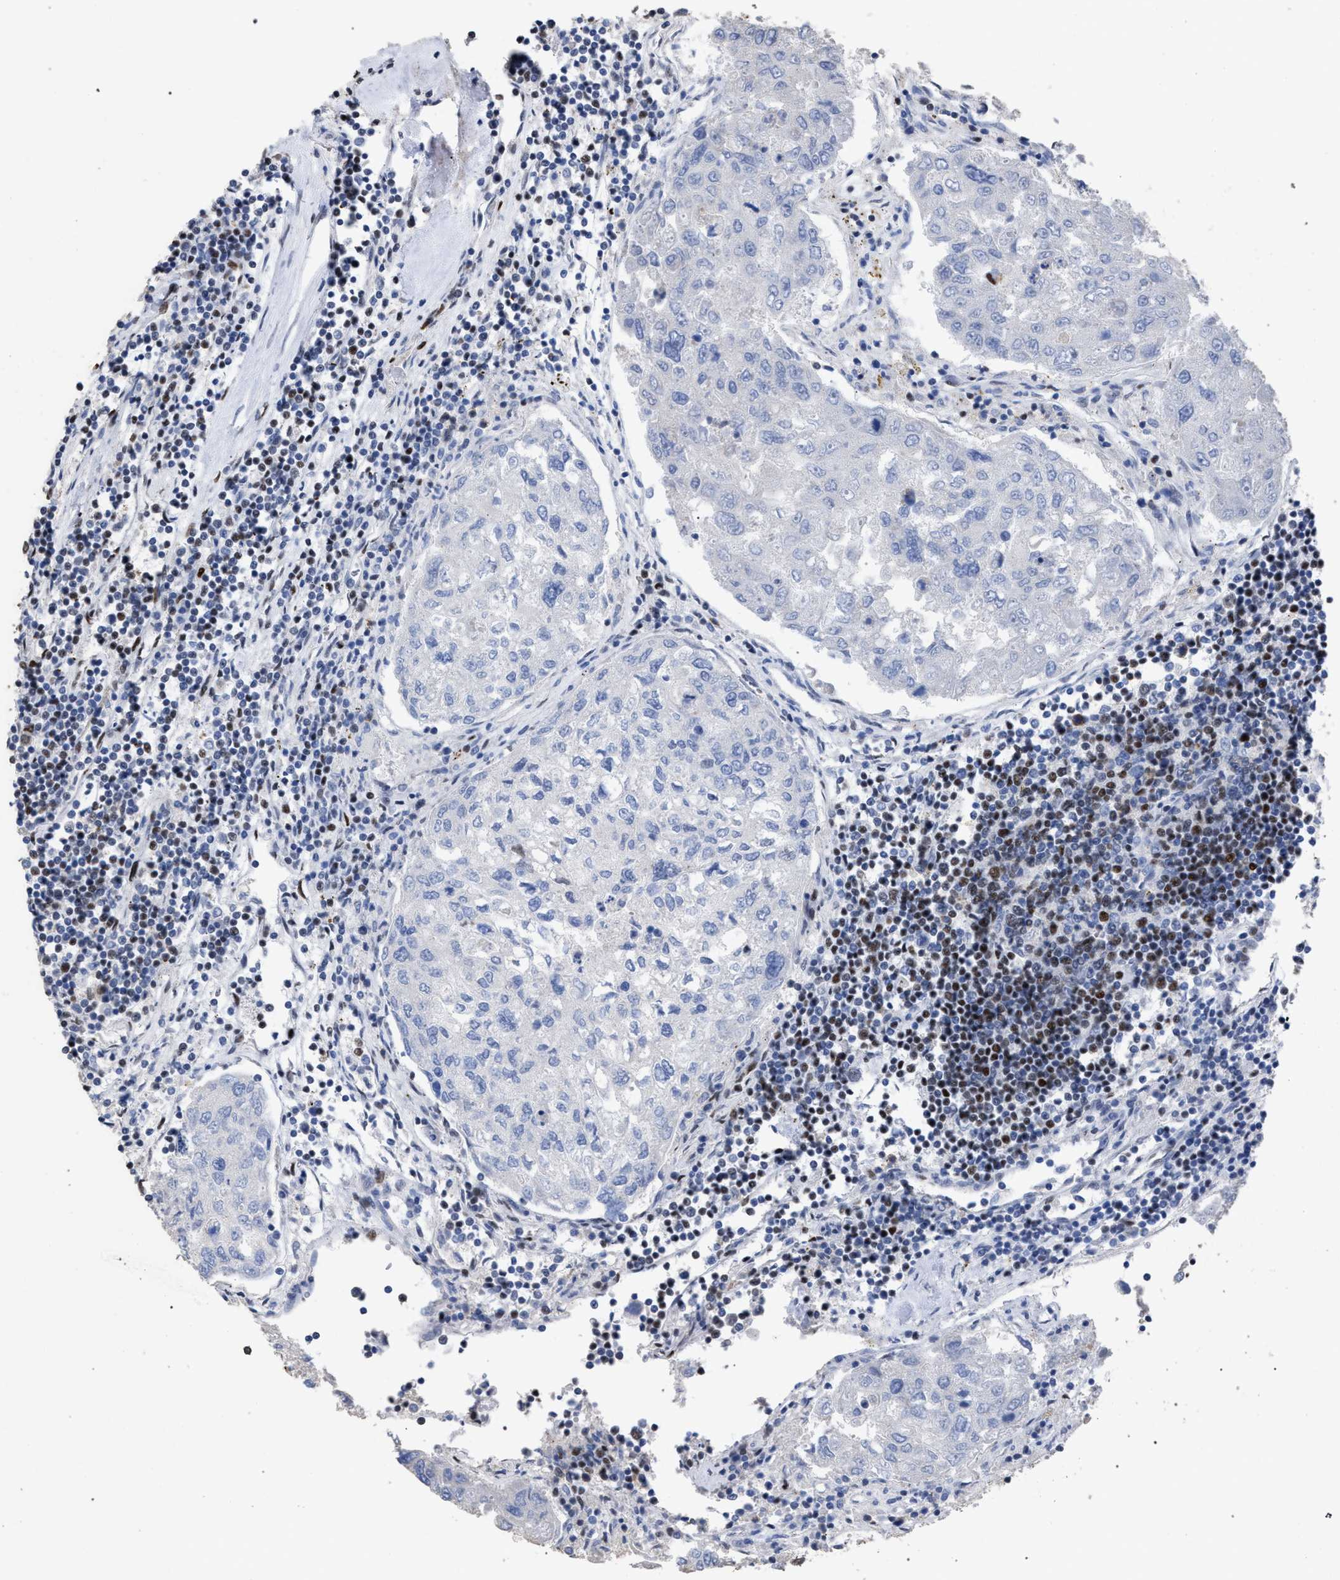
{"staining": {"intensity": "negative", "quantity": "none", "location": "none"}, "tissue": "urothelial cancer", "cell_type": "Tumor cells", "image_type": "cancer", "snomed": [{"axis": "morphology", "description": "Urothelial carcinoma, High grade"}, {"axis": "topography", "description": "Lymph node"}, {"axis": "topography", "description": "Urinary bladder"}], "caption": "Urothelial carcinoma (high-grade) was stained to show a protein in brown. There is no significant positivity in tumor cells. (DAB (3,3'-diaminobenzidine) immunohistochemistry (IHC), high magnification).", "gene": "TP53BP1", "patient": {"sex": "male", "age": 51}}